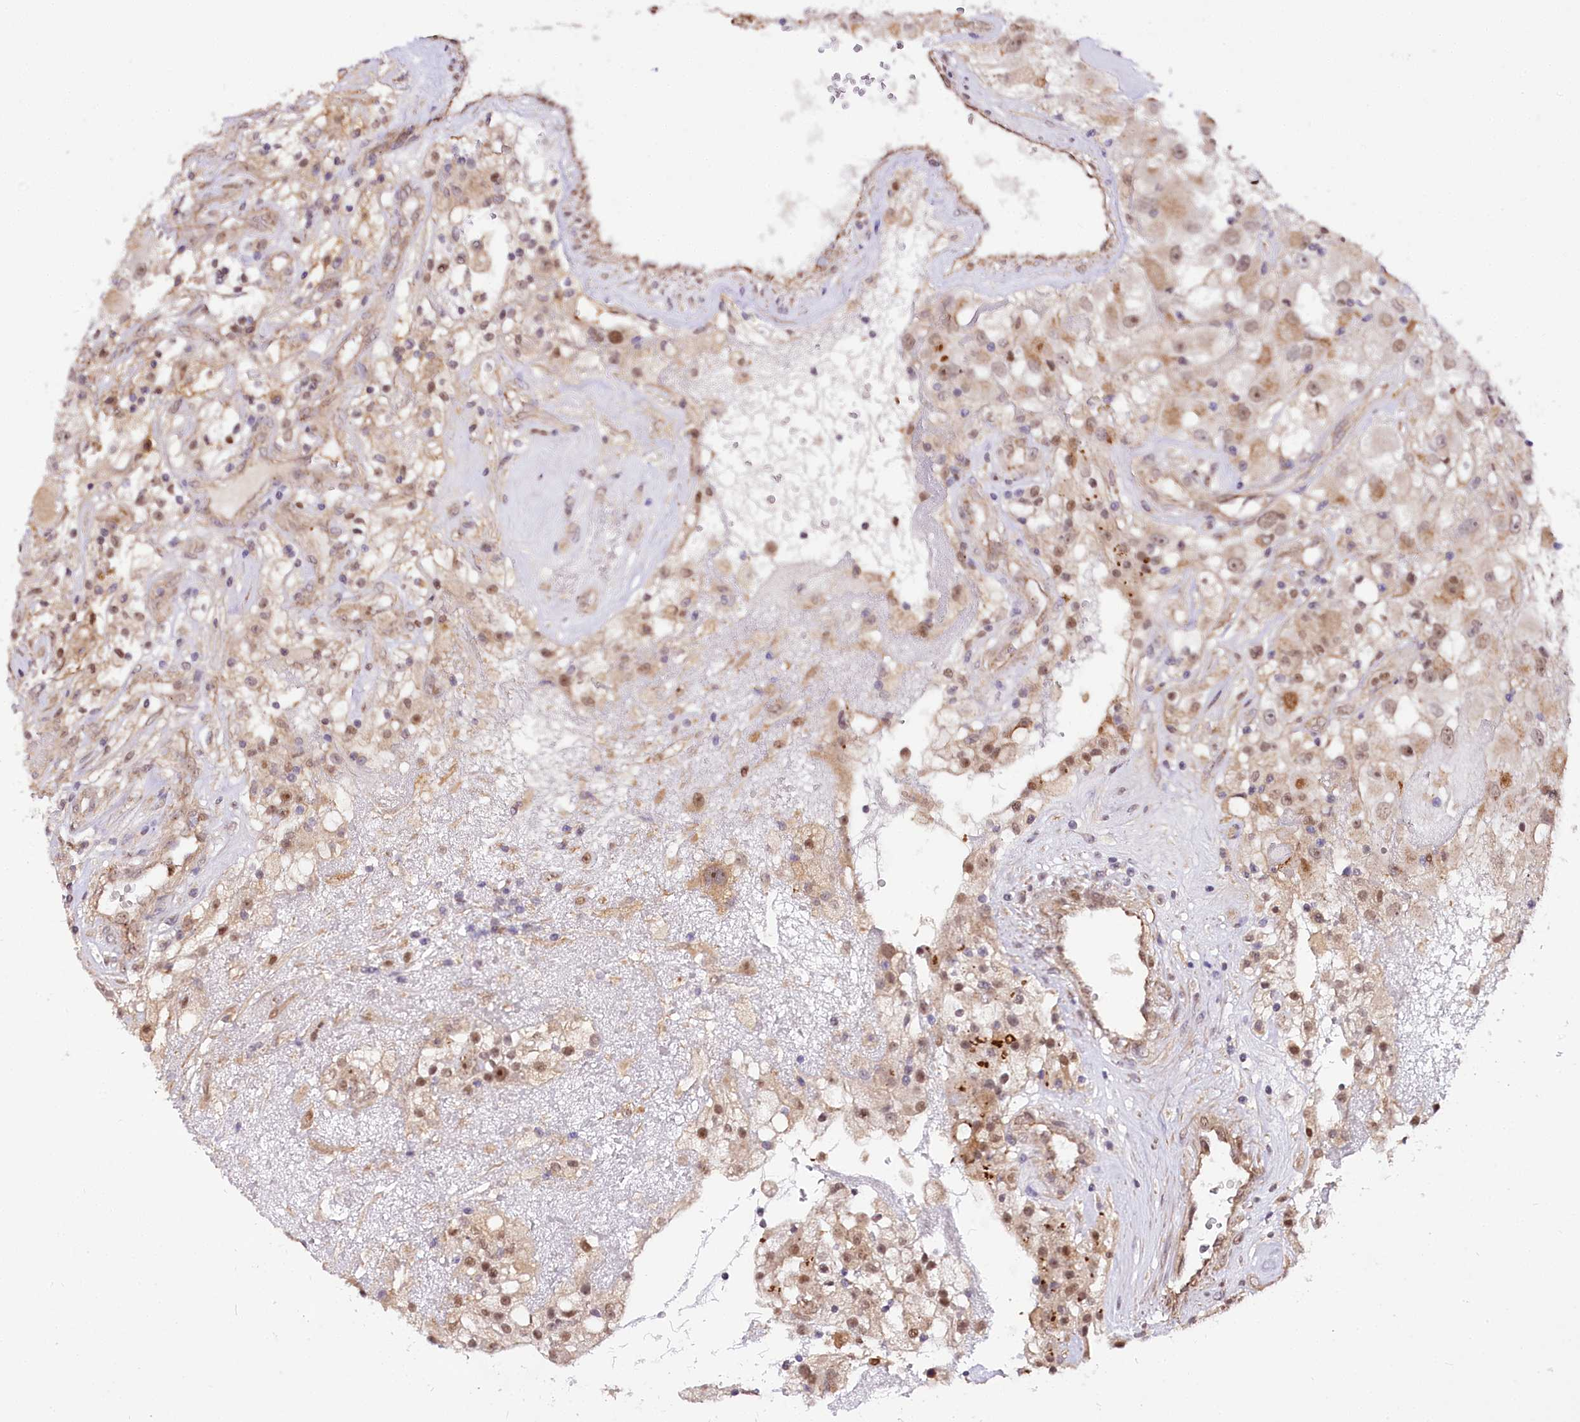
{"staining": {"intensity": "weak", "quantity": "25%-75%", "location": "cytoplasmic/membranous,nuclear"}, "tissue": "renal cancer", "cell_type": "Tumor cells", "image_type": "cancer", "snomed": [{"axis": "morphology", "description": "Adenocarcinoma, NOS"}, {"axis": "topography", "description": "Kidney"}], "caption": "Tumor cells demonstrate low levels of weak cytoplasmic/membranous and nuclear staining in about 25%-75% of cells in adenocarcinoma (renal).", "gene": "GNL3L", "patient": {"sex": "female", "age": 52}}